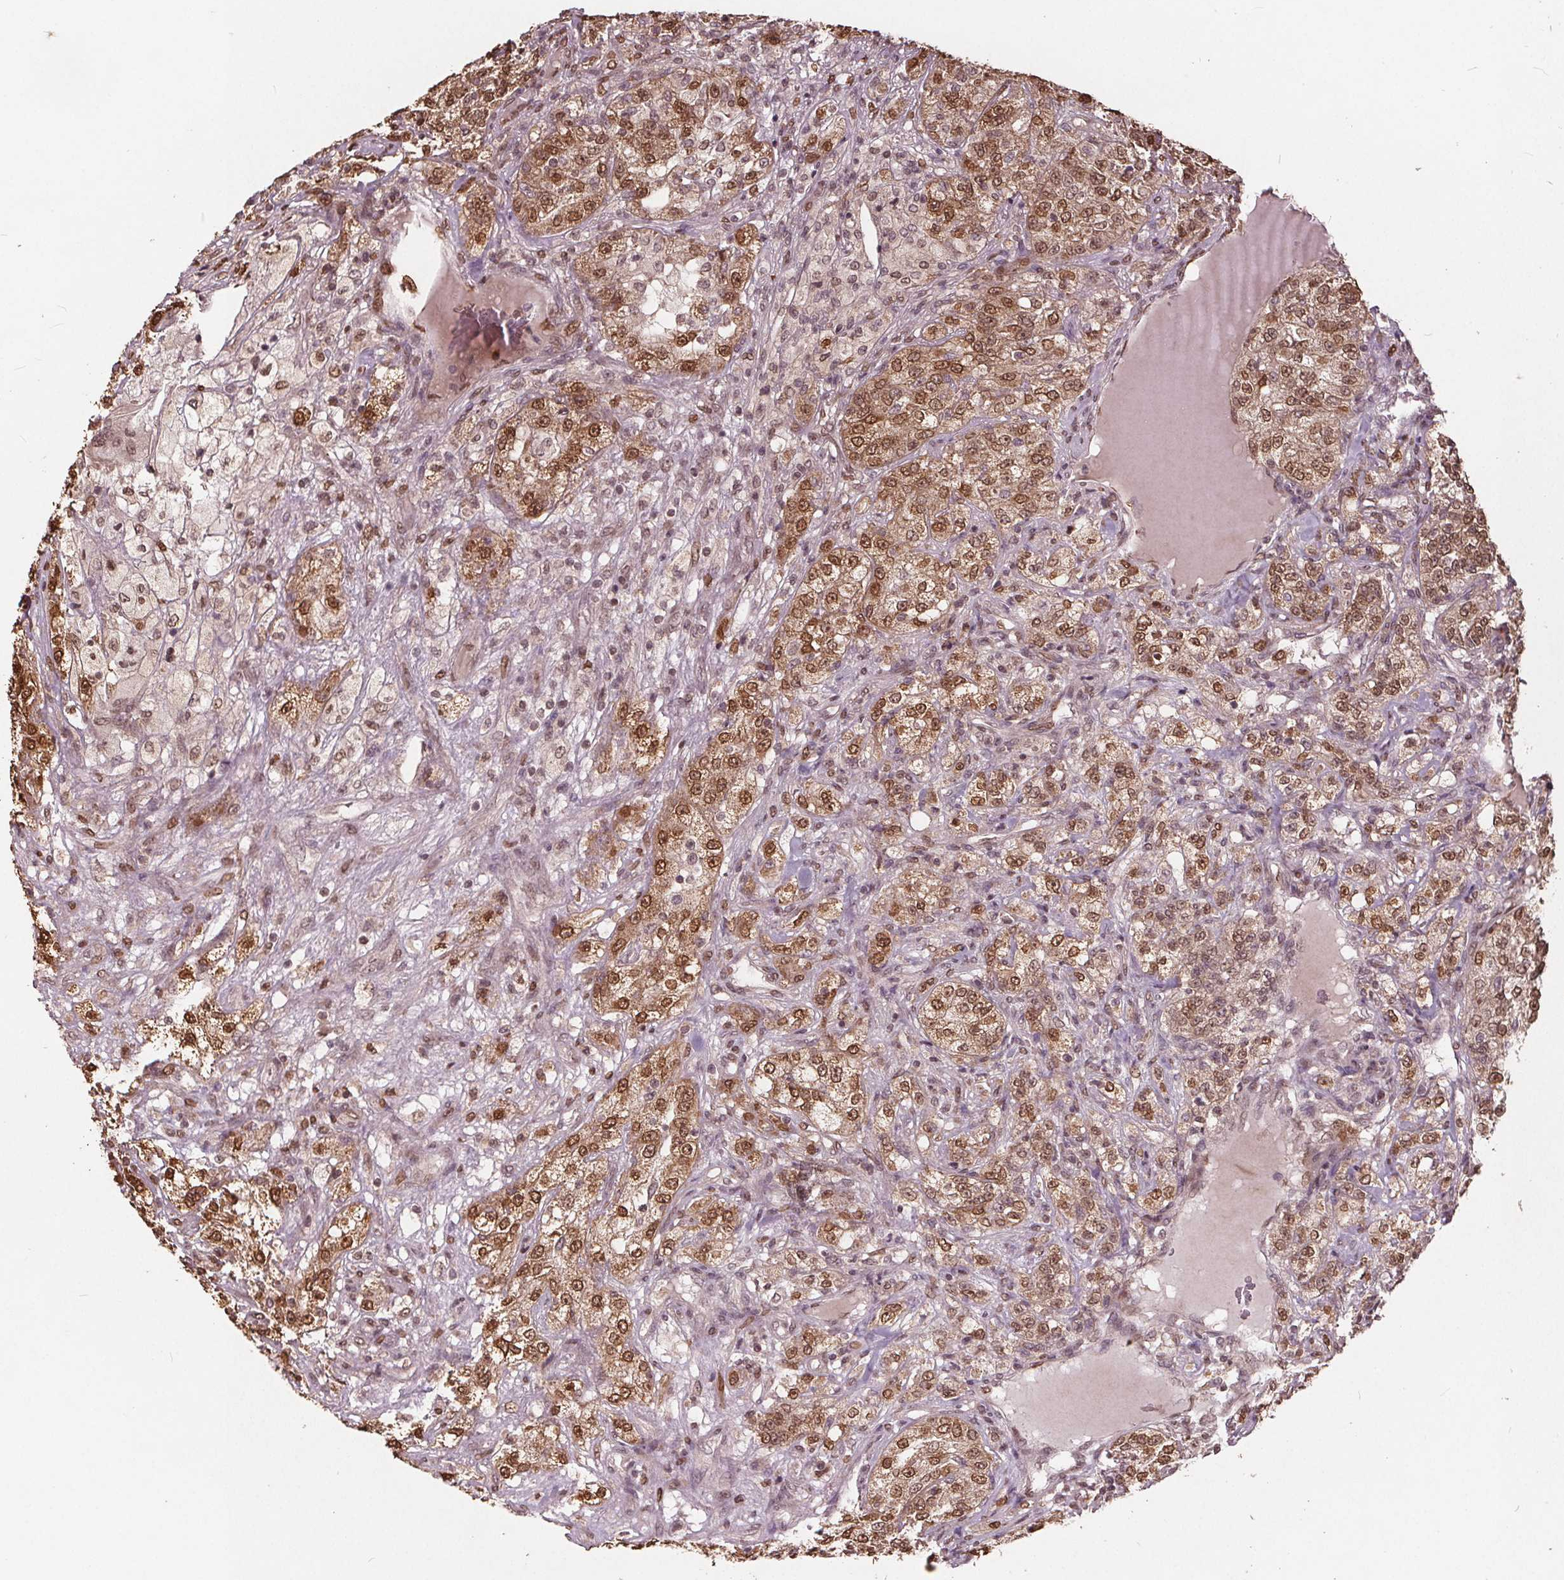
{"staining": {"intensity": "moderate", "quantity": ">75%", "location": "nuclear"}, "tissue": "renal cancer", "cell_type": "Tumor cells", "image_type": "cancer", "snomed": [{"axis": "morphology", "description": "Adenocarcinoma, NOS"}, {"axis": "topography", "description": "Kidney"}], "caption": "Renal cancer (adenocarcinoma) was stained to show a protein in brown. There is medium levels of moderate nuclear staining in about >75% of tumor cells.", "gene": "HIF1AN", "patient": {"sex": "female", "age": 63}}